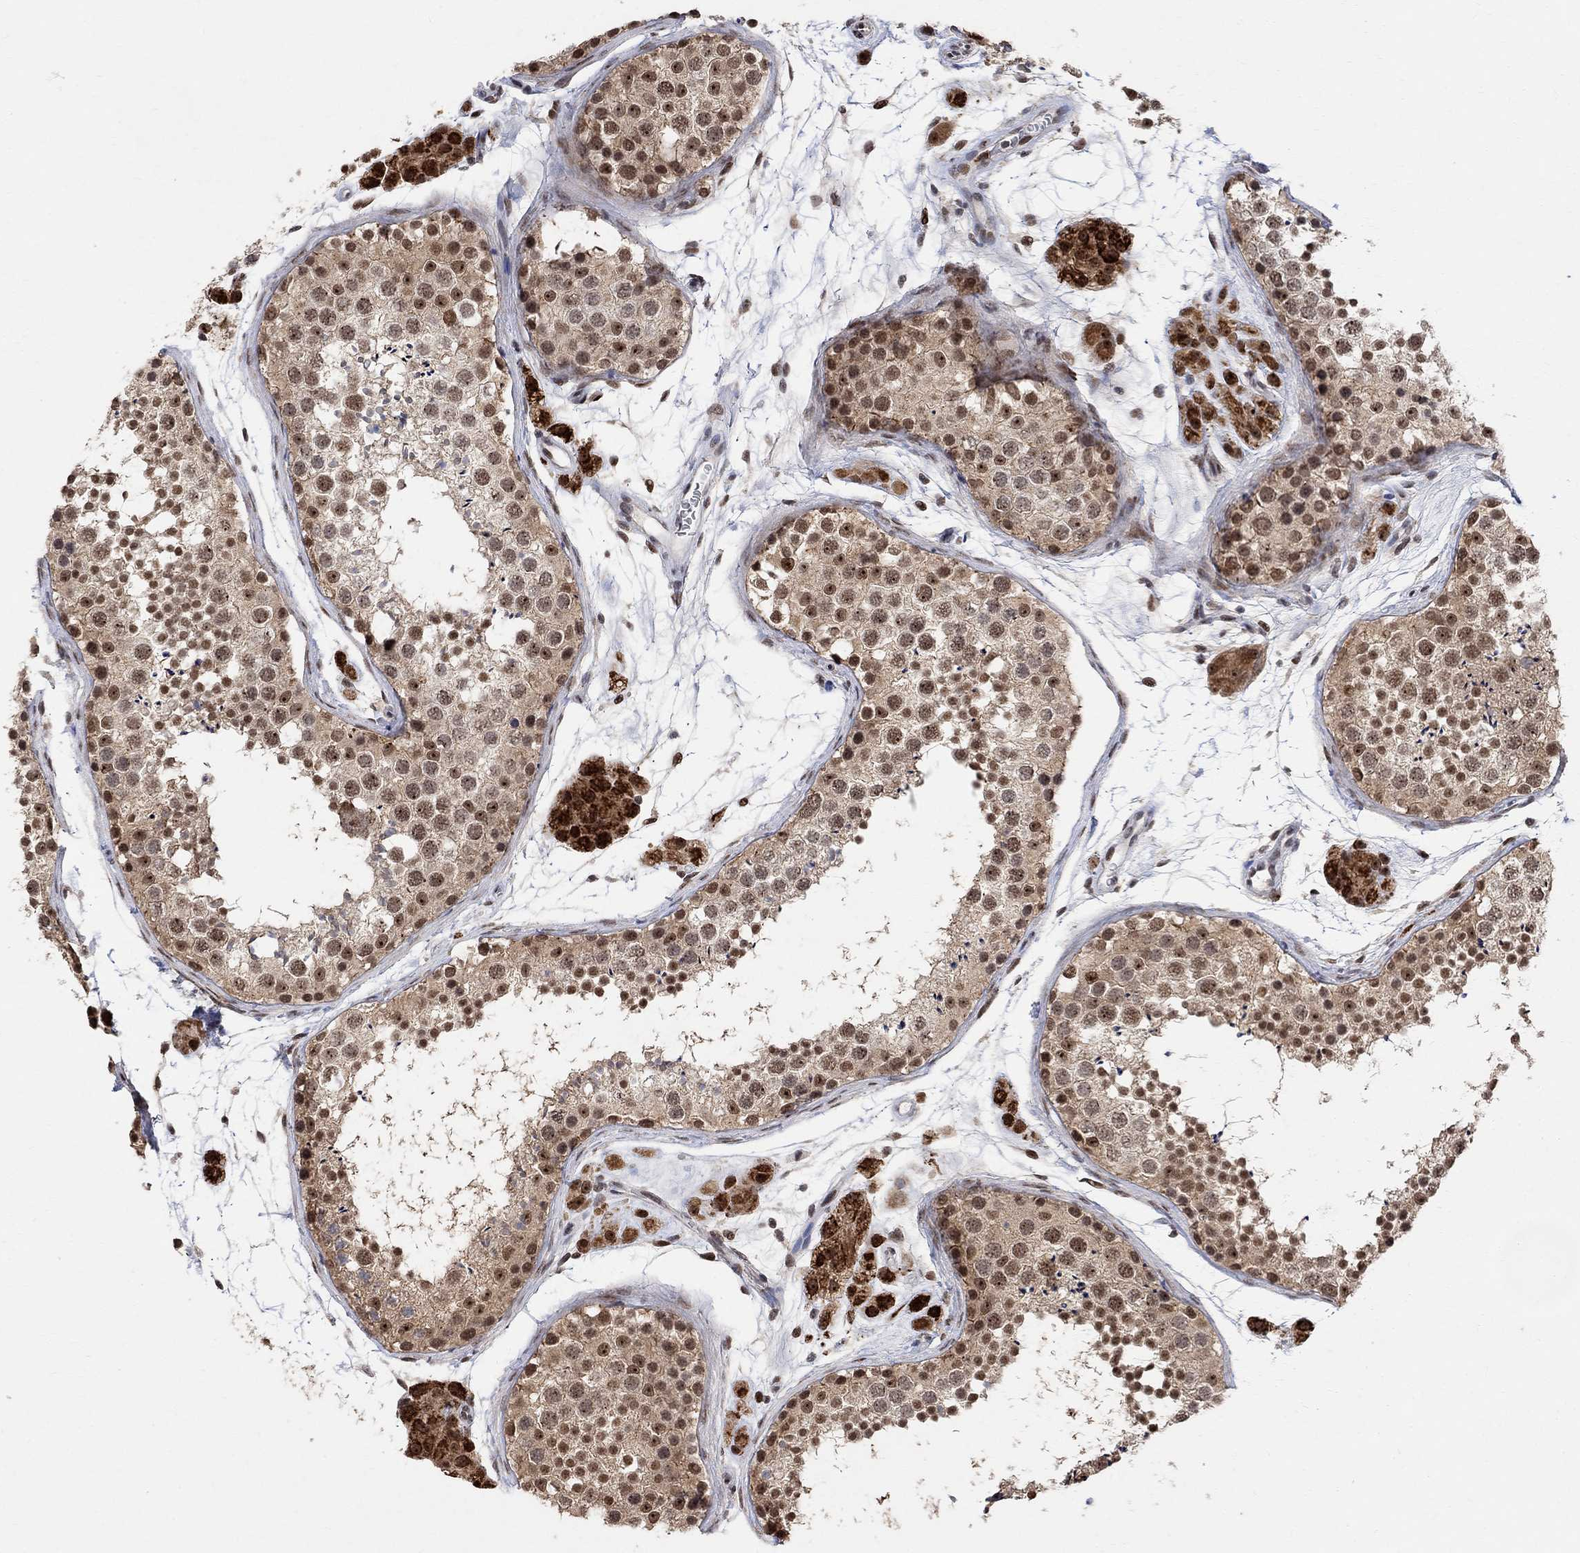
{"staining": {"intensity": "moderate", "quantity": "25%-75%", "location": "nuclear"}, "tissue": "testis", "cell_type": "Cells in seminiferous ducts", "image_type": "normal", "snomed": [{"axis": "morphology", "description": "Normal tissue, NOS"}, {"axis": "topography", "description": "Testis"}], "caption": "Brown immunohistochemical staining in normal human testis displays moderate nuclear expression in about 25%-75% of cells in seminiferous ducts. Immunohistochemistry (ihc) stains the protein of interest in brown and the nuclei are stained blue.", "gene": "E4F1", "patient": {"sex": "male", "age": 41}}